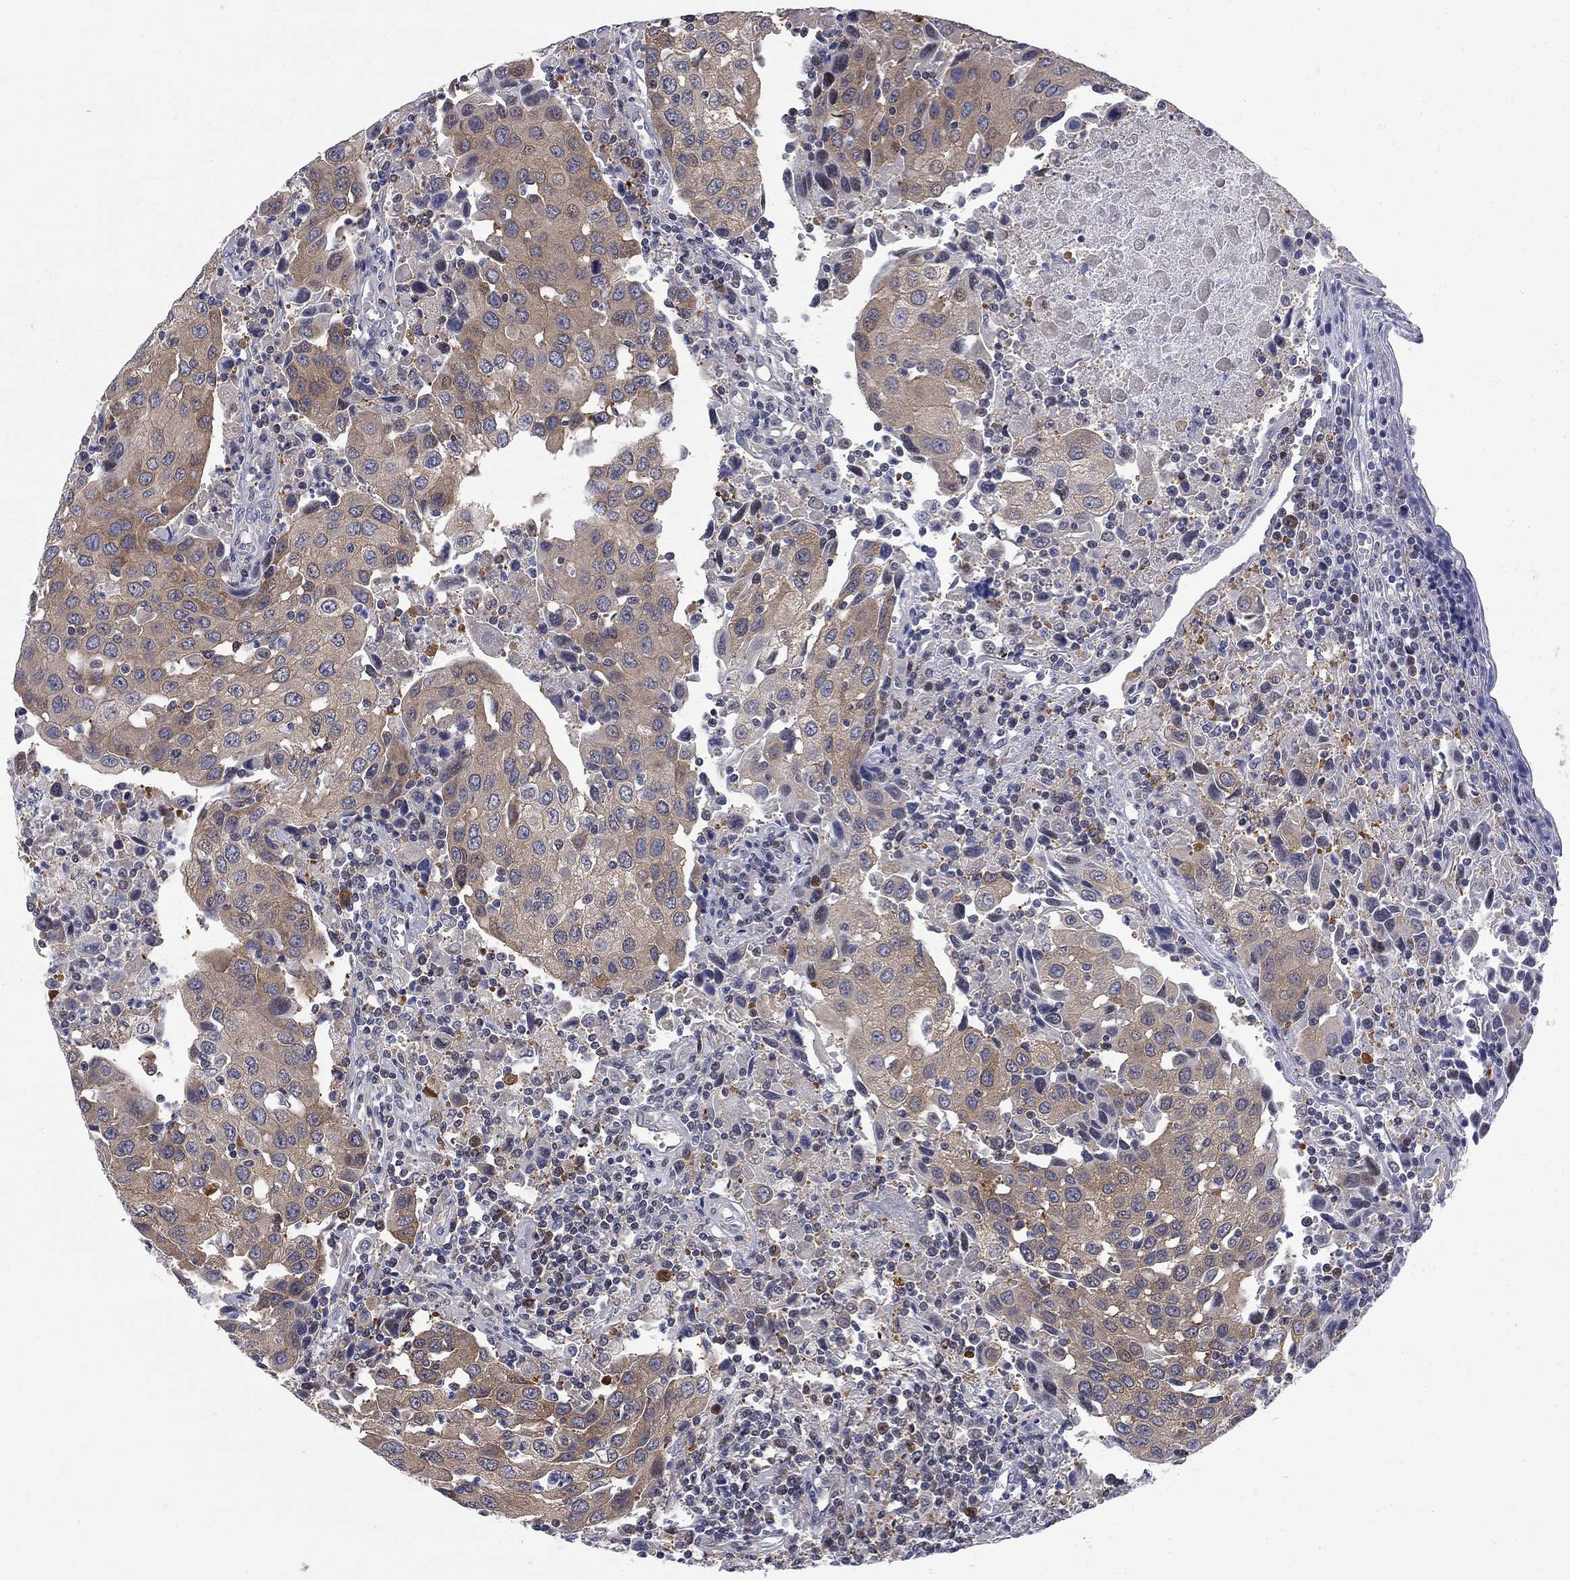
{"staining": {"intensity": "moderate", "quantity": "<25%", "location": "cytoplasmic/membranous"}, "tissue": "urothelial cancer", "cell_type": "Tumor cells", "image_type": "cancer", "snomed": [{"axis": "morphology", "description": "Urothelial carcinoma, High grade"}, {"axis": "topography", "description": "Urinary bladder"}], "caption": "High-grade urothelial carcinoma stained with a brown dye displays moderate cytoplasmic/membranous positive expression in about <25% of tumor cells.", "gene": "GALNT8", "patient": {"sex": "female", "age": 85}}